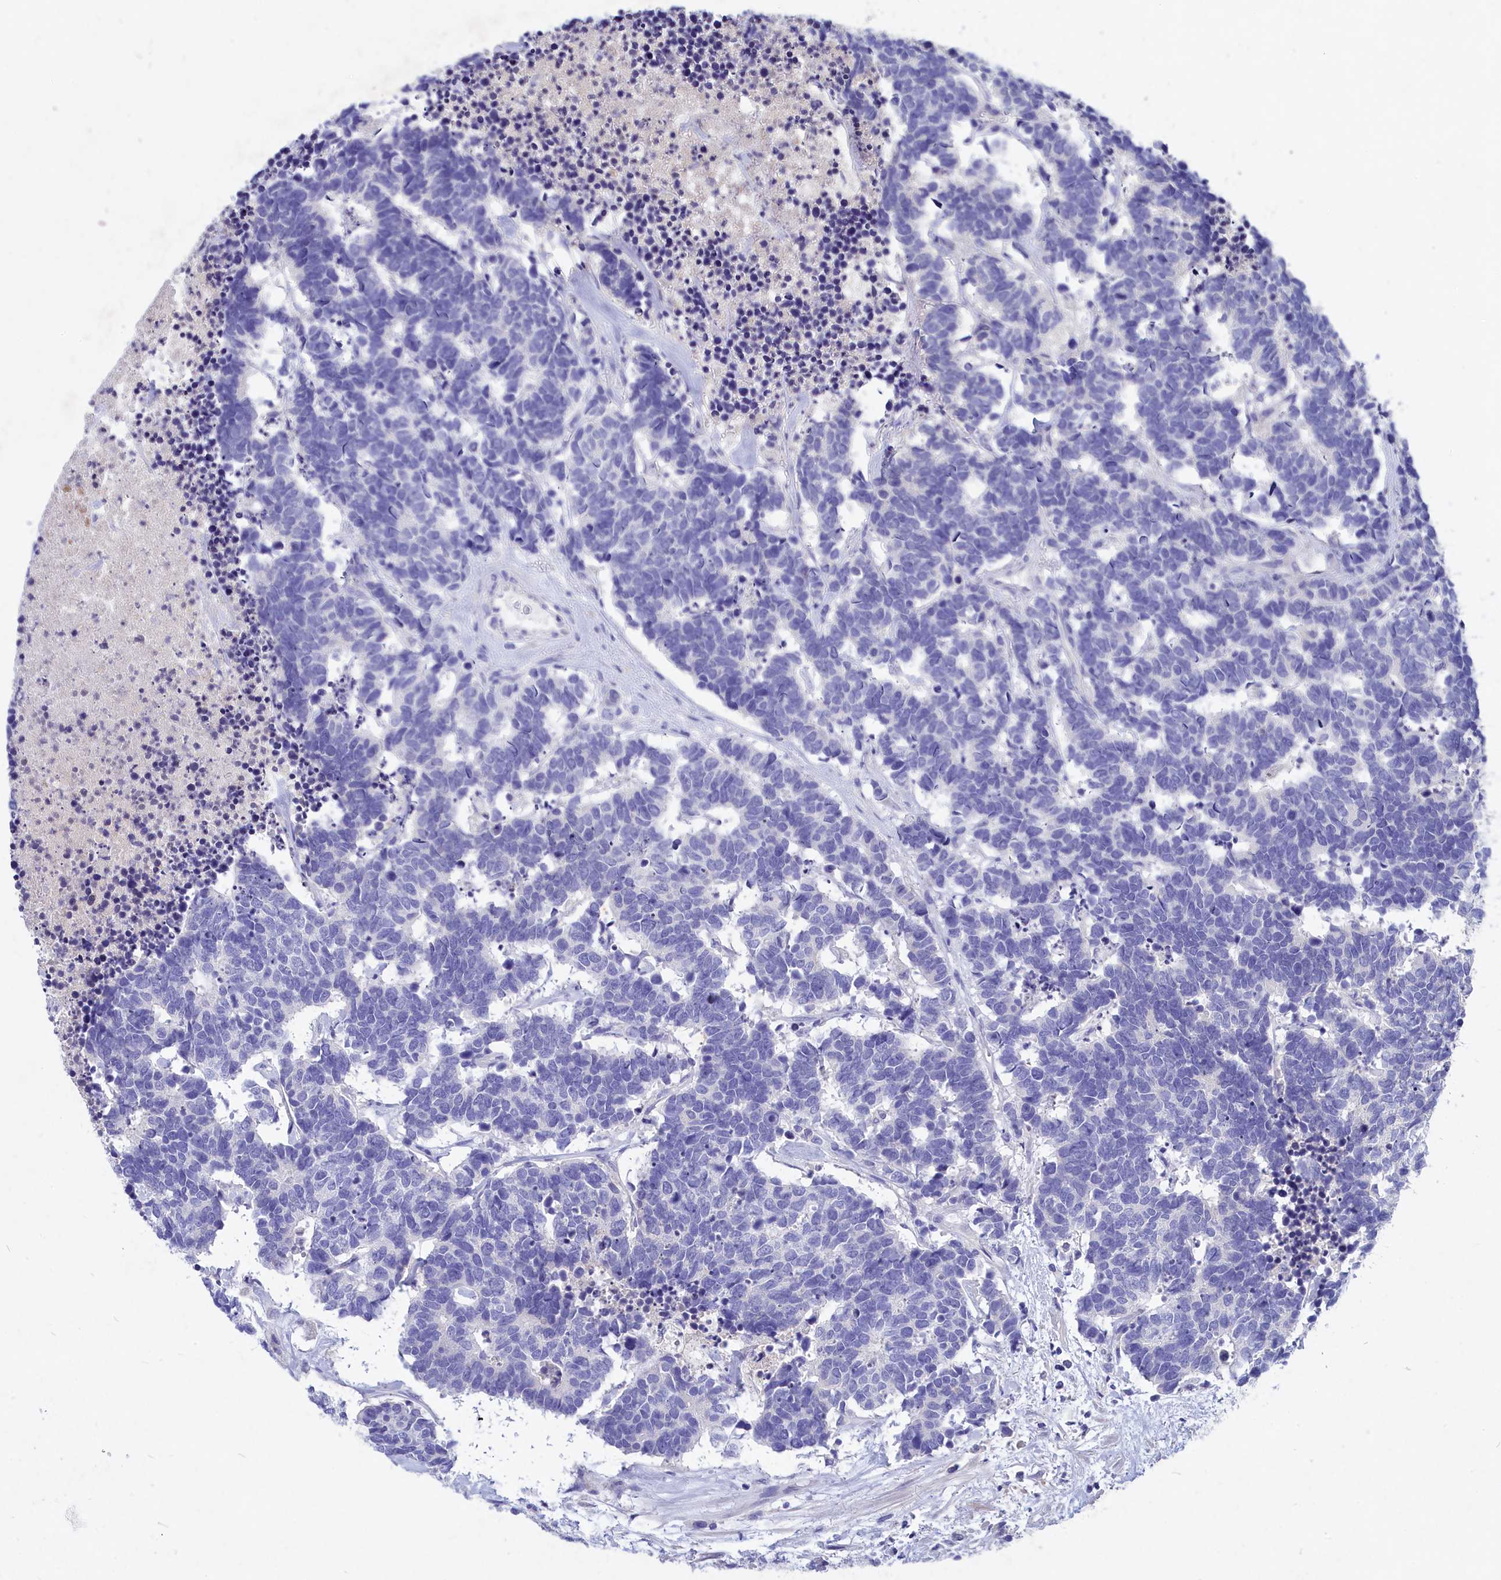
{"staining": {"intensity": "negative", "quantity": "none", "location": "none"}, "tissue": "carcinoid", "cell_type": "Tumor cells", "image_type": "cancer", "snomed": [{"axis": "morphology", "description": "Carcinoma, NOS"}, {"axis": "morphology", "description": "Carcinoid, malignant, NOS"}, {"axis": "topography", "description": "Urinary bladder"}], "caption": "Human carcinoid (malignant) stained for a protein using IHC displays no staining in tumor cells.", "gene": "DEFB119", "patient": {"sex": "male", "age": 57}}